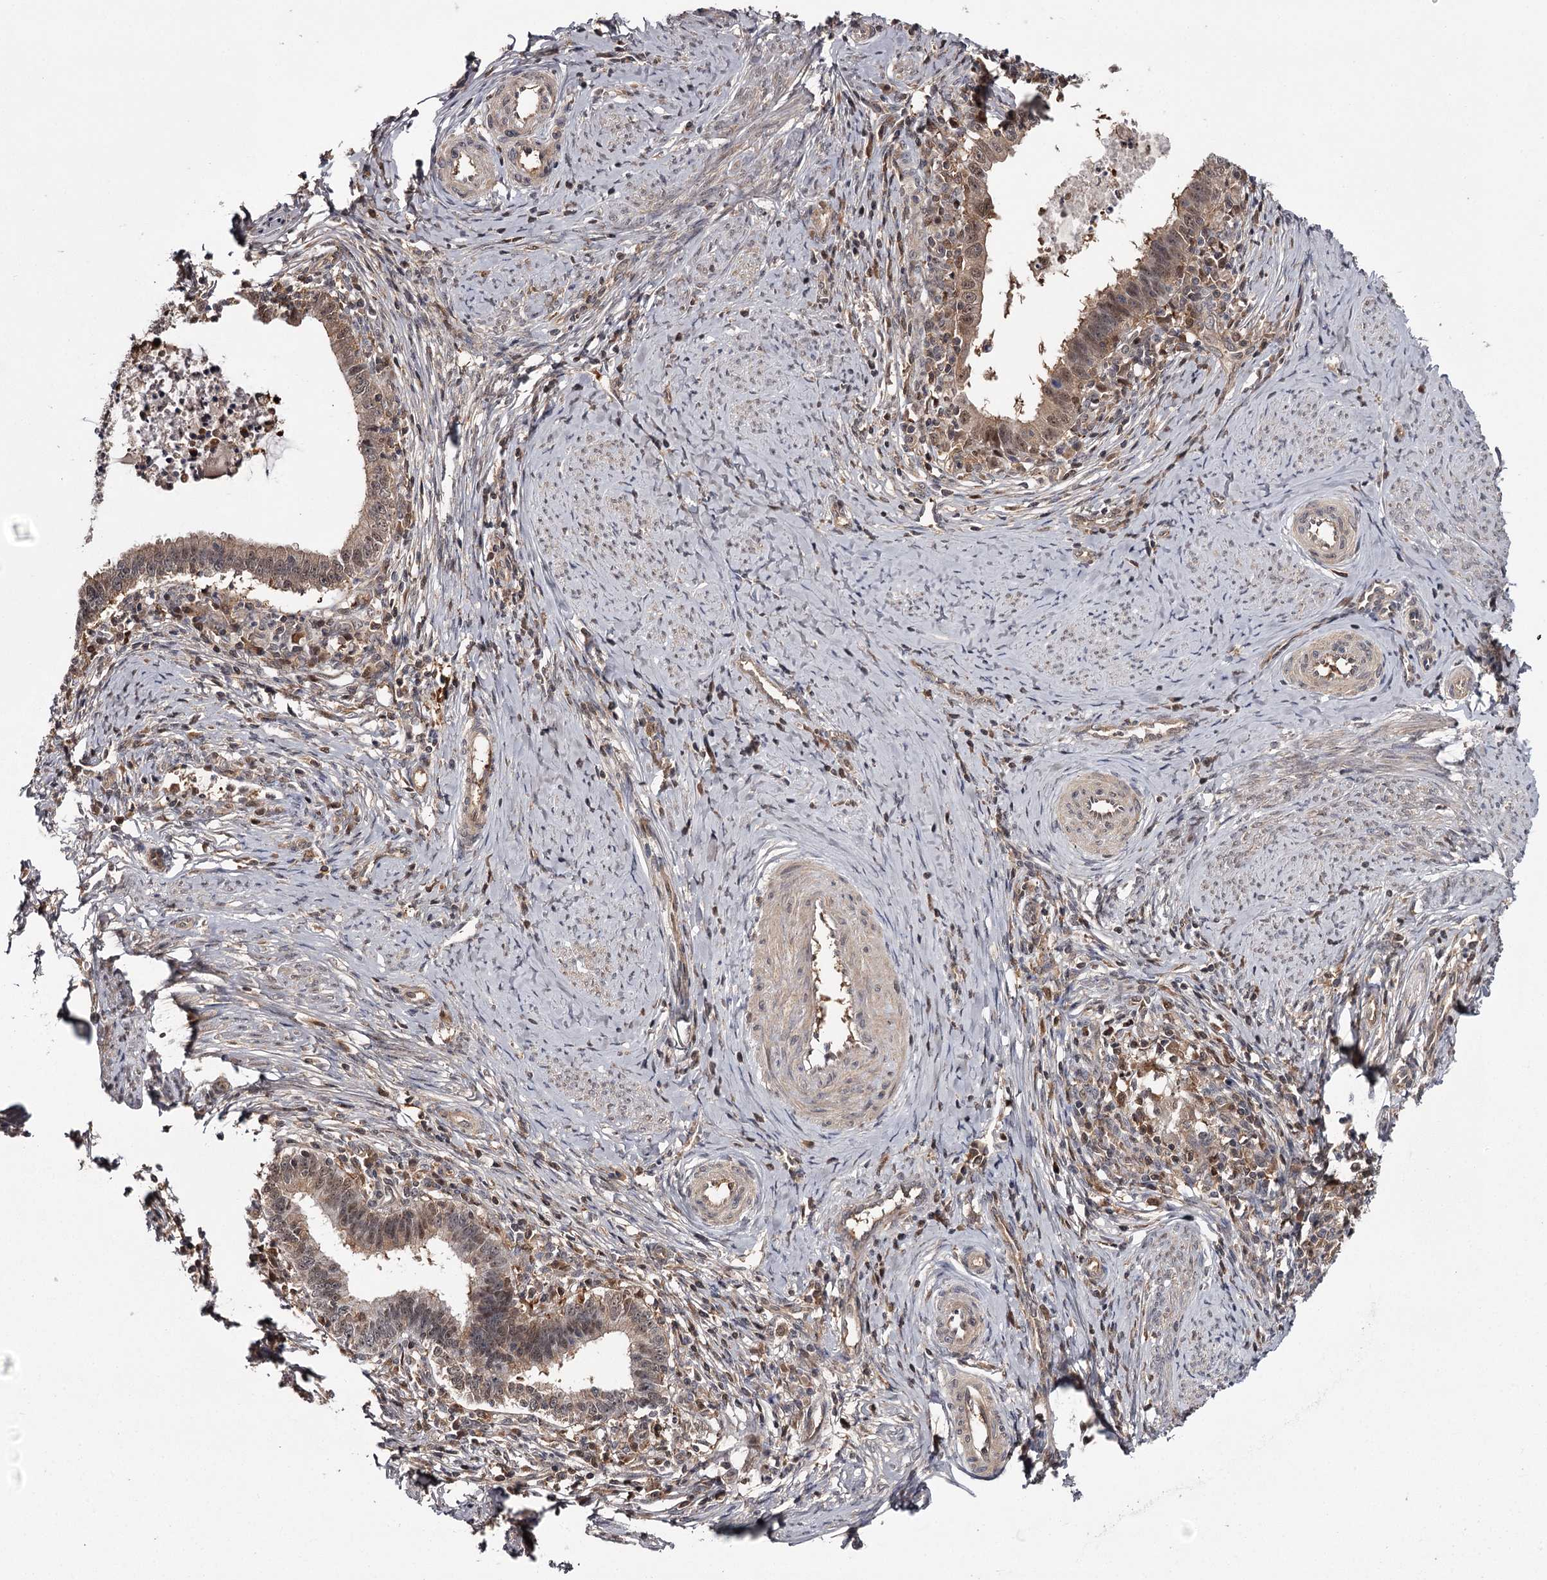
{"staining": {"intensity": "moderate", "quantity": ">75%", "location": "cytoplasmic/membranous,nuclear"}, "tissue": "cervical cancer", "cell_type": "Tumor cells", "image_type": "cancer", "snomed": [{"axis": "morphology", "description": "Adenocarcinoma, NOS"}, {"axis": "topography", "description": "Cervix"}], "caption": "Immunohistochemistry (IHC) of cervical cancer shows medium levels of moderate cytoplasmic/membranous and nuclear staining in about >75% of tumor cells.", "gene": "GTSF1", "patient": {"sex": "female", "age": 36}}